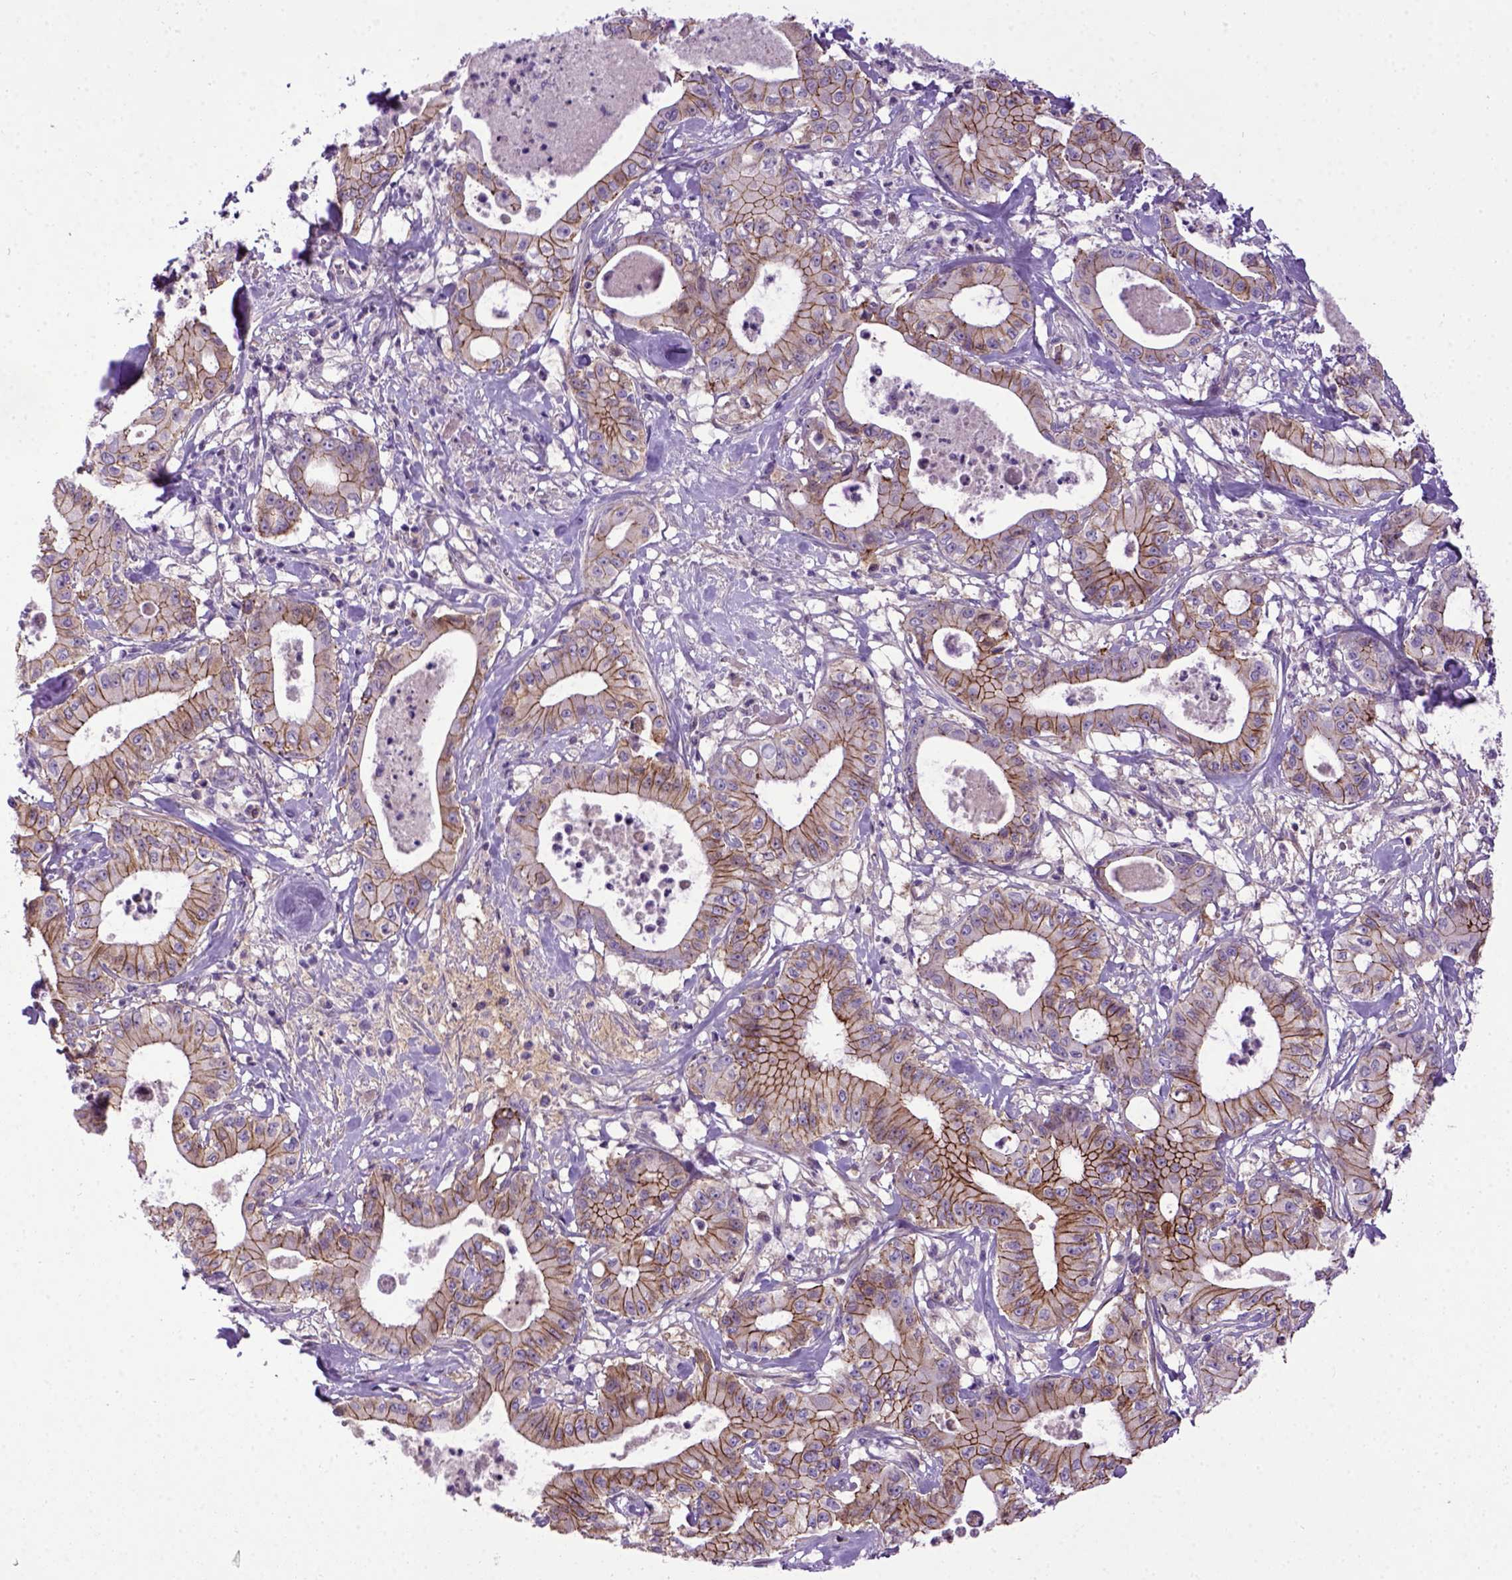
{"staining": {"intensity": "moderate", "quantity": ">75%", "location": "cytoplasmic/membranous"}, "tissue": "pancreatic cancer", "cell_type": "Tumor cells", "image_type": "cancer", "snomed": [{"axis": "morphology", "description": "Adenocarcinoma, NOS"}, {"axis": "topography", "description": "Pancreas"}], "caption": "A medium amount of moderate cytoplasmic/membranous expression is identified in about >75% of tumor cells in adenocarcinoma (pancreatic) tissue.", "gene": "CDH1", "patient": {"sex": "male", "age": 71}}